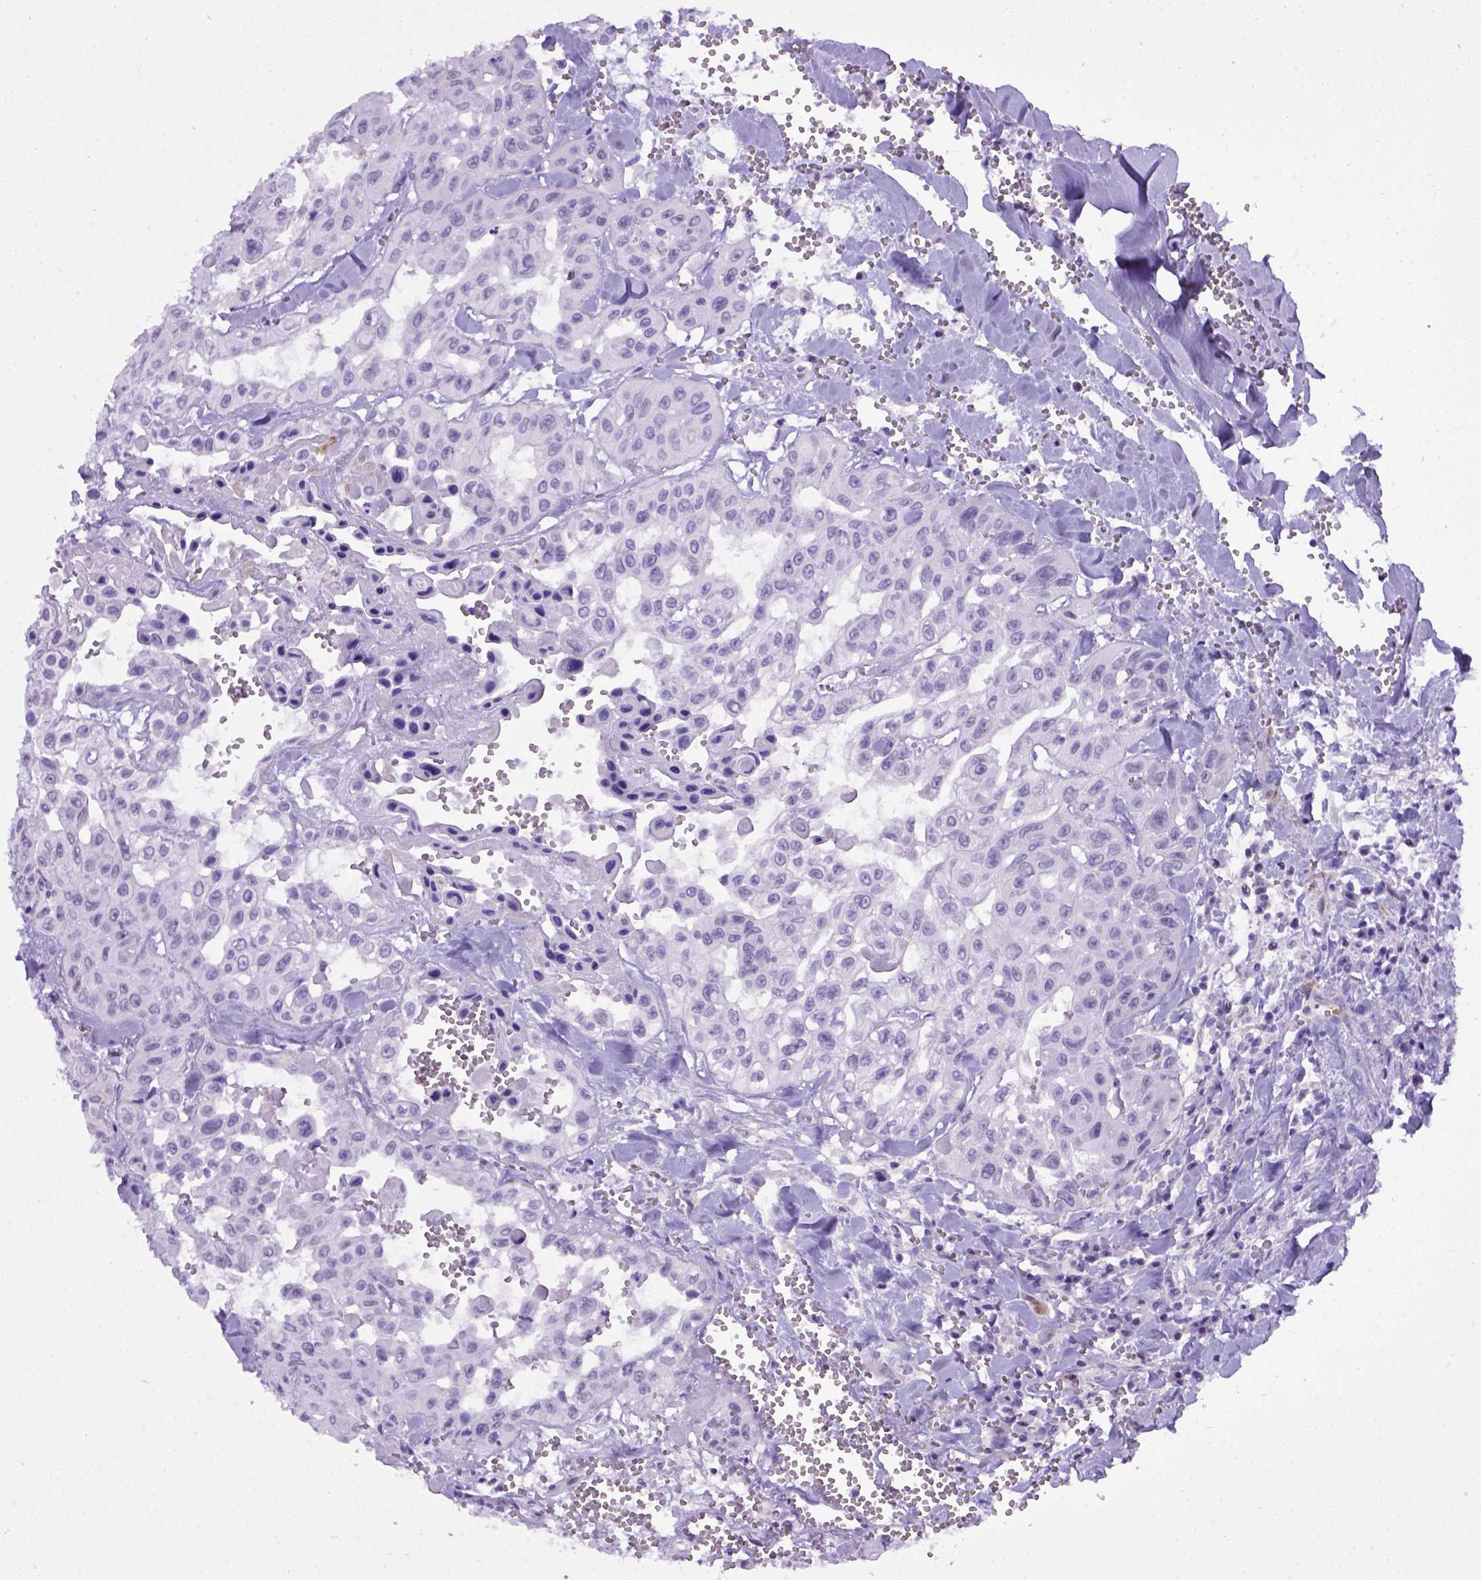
{"staining": {"intensity": "negative", "quantity": "none", "location": "none"}, "tissue": "head and neck cancer", "cell_type": "Tumor cells", "image_type": "cancer", "snomed": [{"axis": "morphology", "description": "Adenocarcinoma, NOS"}, {"axis": "topography", "description": "Head-Neck"}], "caption": "DAB immunohistochemical staining of head and neck cancer (adenocarcinoma) demonstrates no significant positivity in tumor cells.", "gene": "ADAM12", "patient": {"sex": "male", "age": 73}}